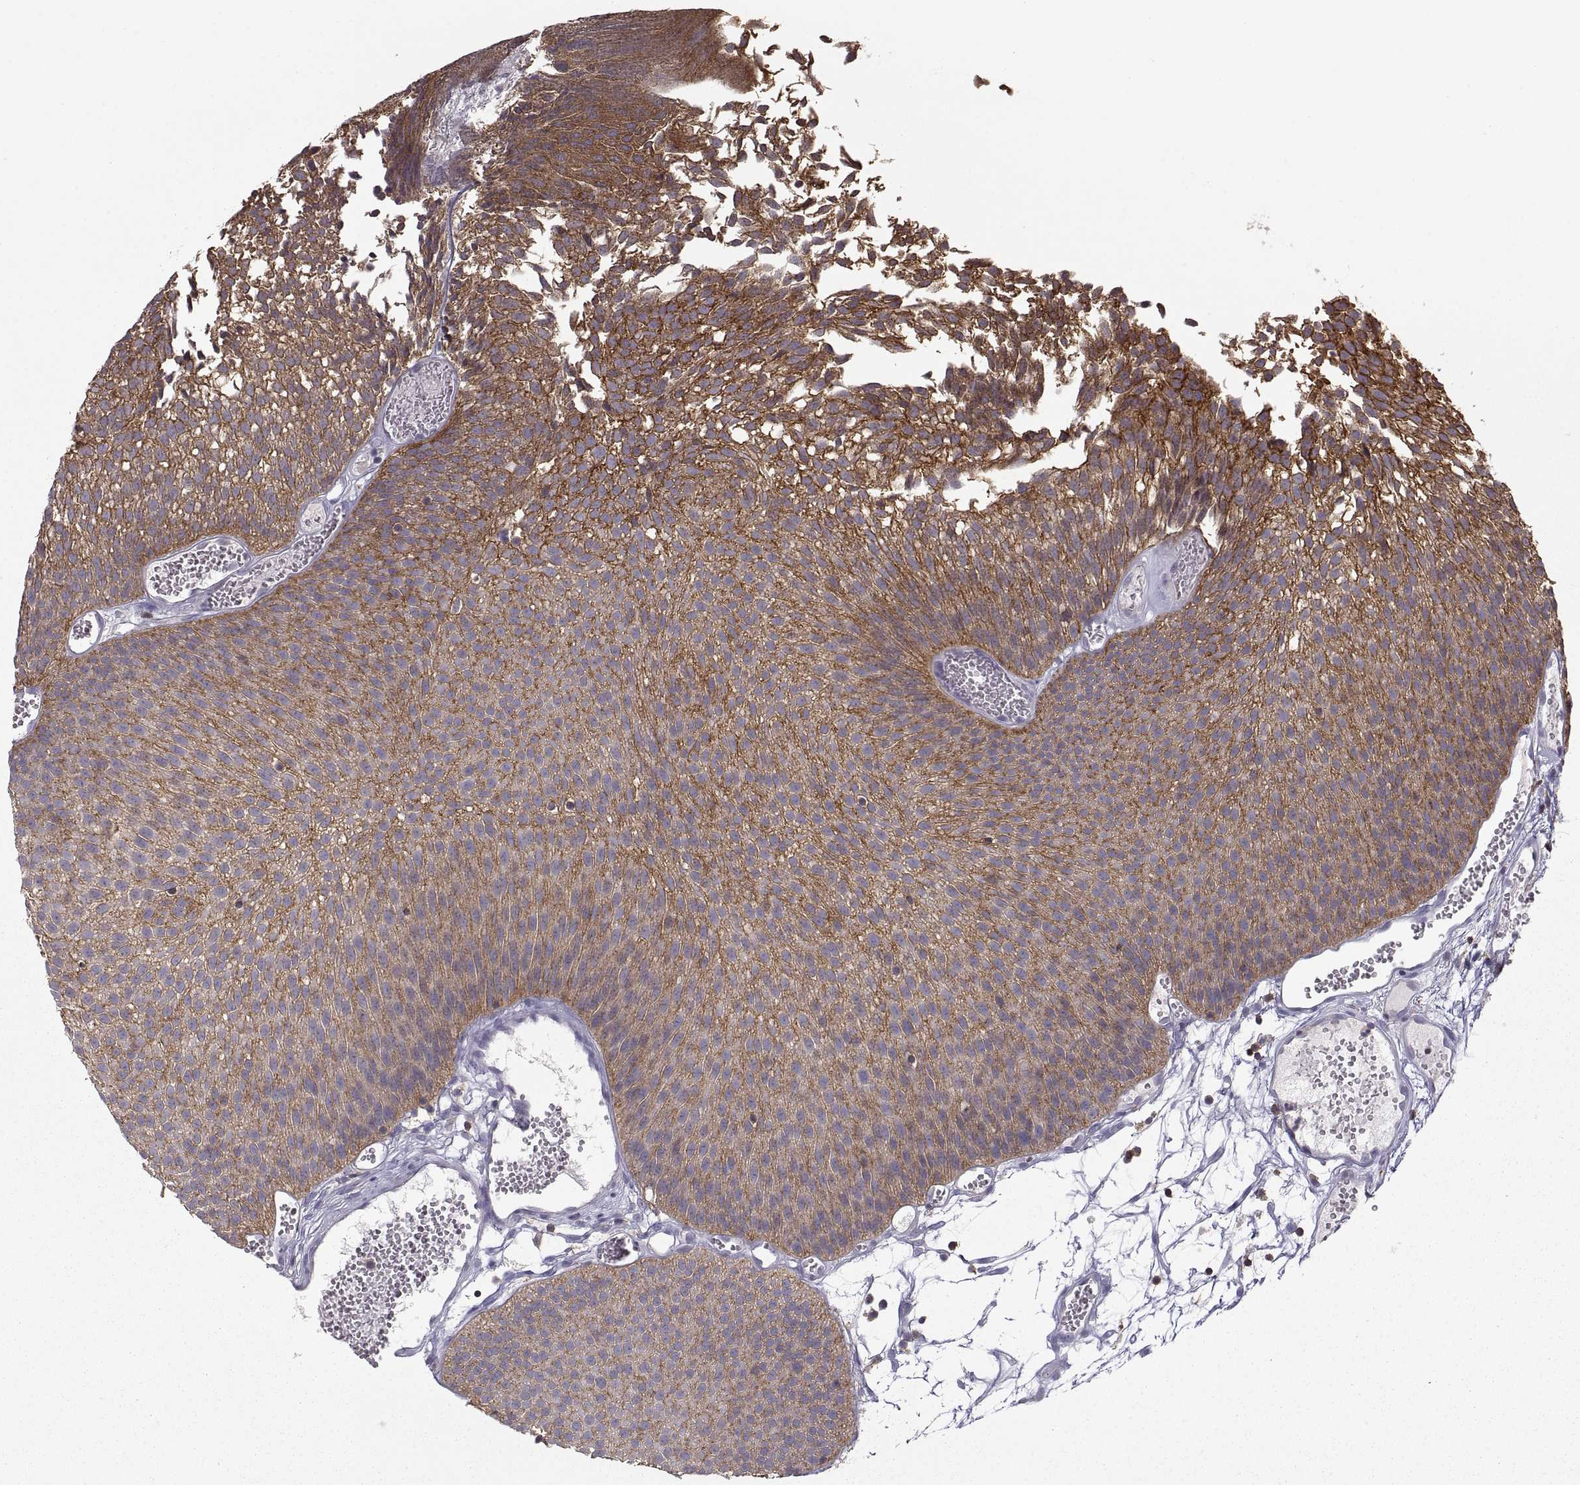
{"staining": {"intensity": "moderate", "quantity": ">75%", "location": "cytoplasmic/membranous"}, "tissue": "urothelial cancer", "cell_type": "Tumor cells", "image_type": "cancer", "snomed": [{"axis": "morphology", "description": "Urothelial carcinoma, Low grade"}, {"axis": "topography", "description": "Urinary bladder"}], "caption": "A photomicrograph of human low-grade urothelial carcinoma stained for a protein shows moderate cytoplasmic/membranous brown staining in tumor cells. (Brightfield microscopy of DAB IHC at high magnification).", "gene": "EZR", "patient": {"sex": "male", "age": 52}}